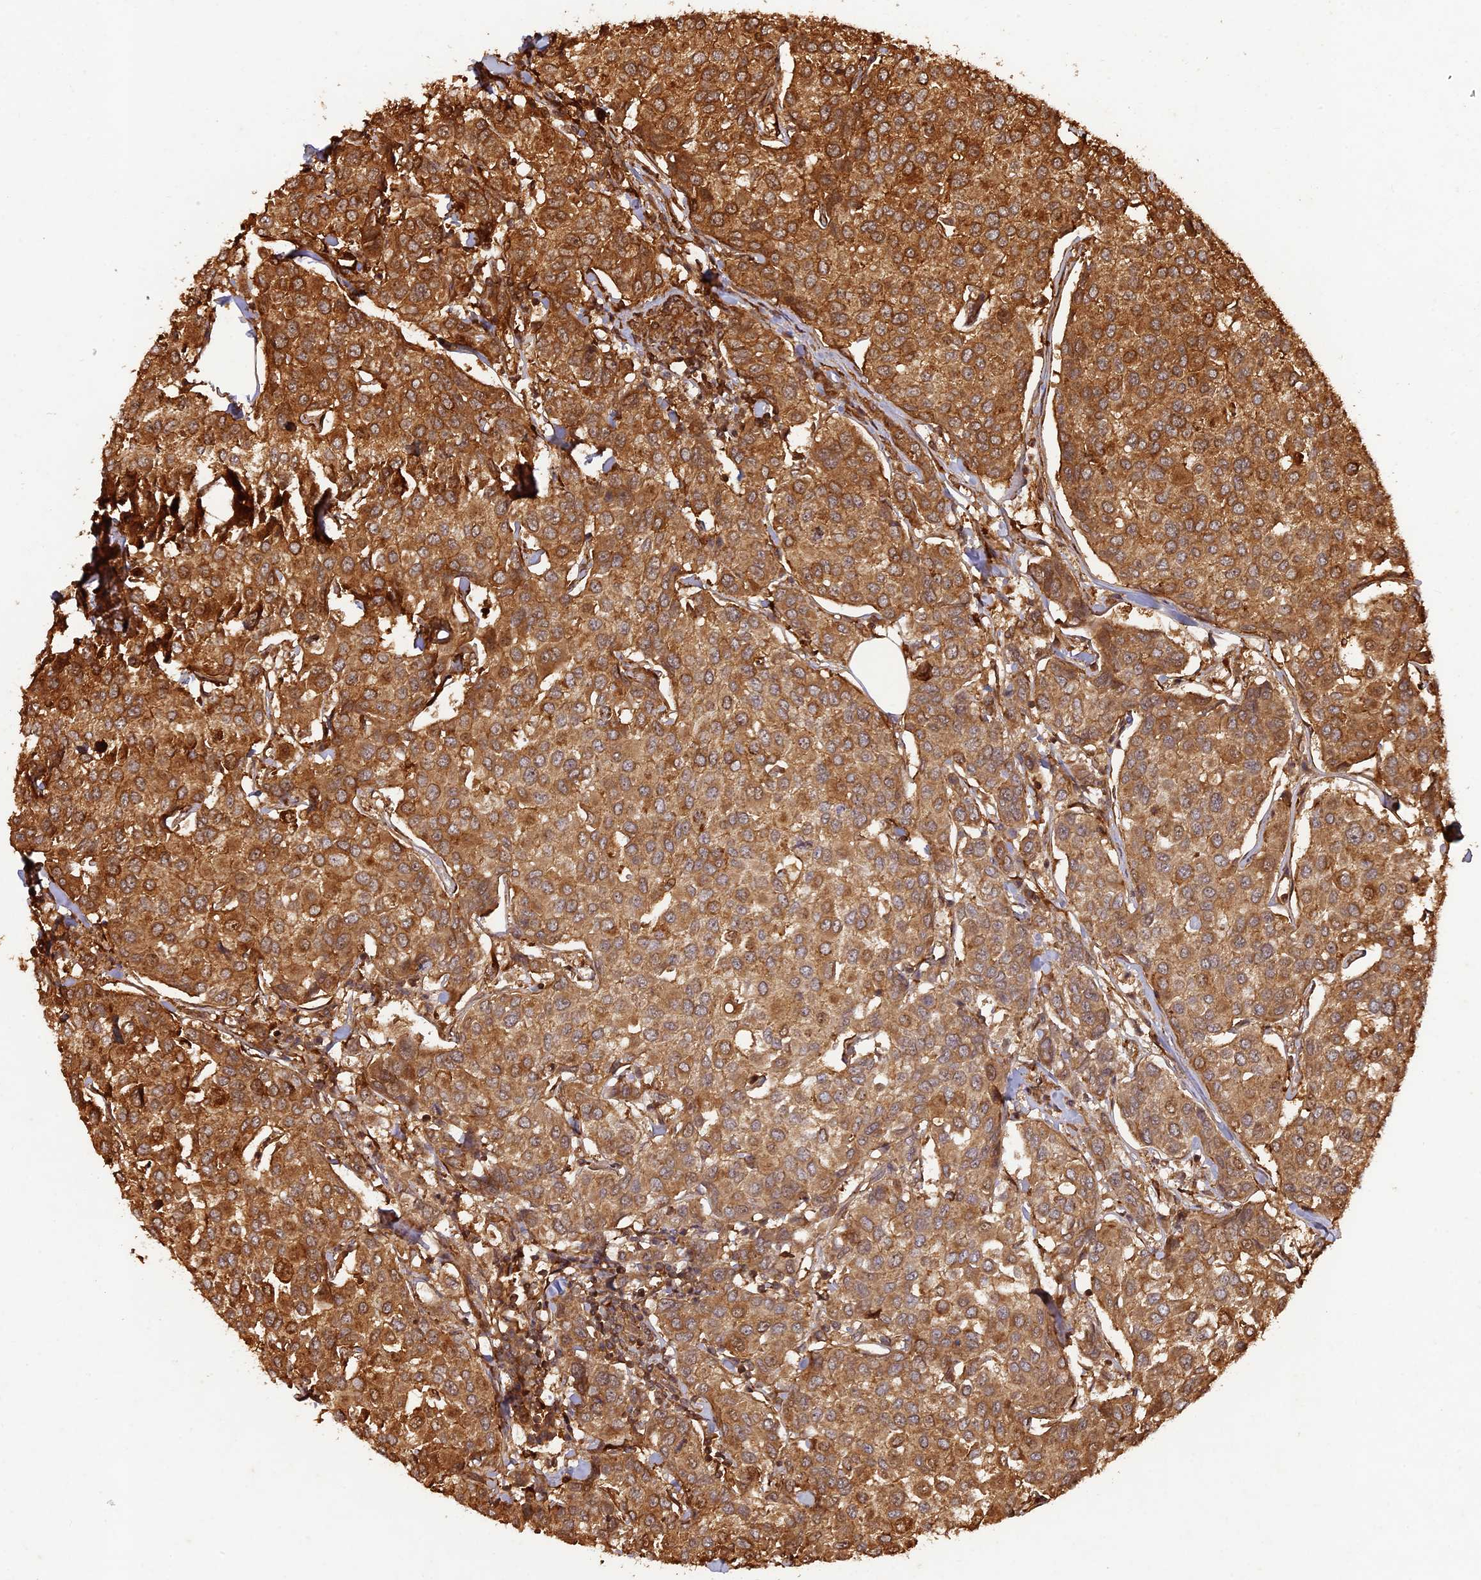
{"staining": {"intensity": "moderate", "quantity": ">75%", "location": "cytoplasmic/membranous"}, "tissue": "breast cancer", "cell_type": "Tumor cells", "image_type": "cancer", "snomed": [{"axis": "morphology", "description": "Duct carcinoma"}, {"axis": "topography", "description": "Breast"}], "caption": "Protein staining of breast cancer (invasive ductal carcinoma) tissue exhibits moderate cytoplasmic/membranous positivity in approximately >75% of tumor cells.", "gene": "CCDC174", "patient": {"sex": "female", "age": 55}}